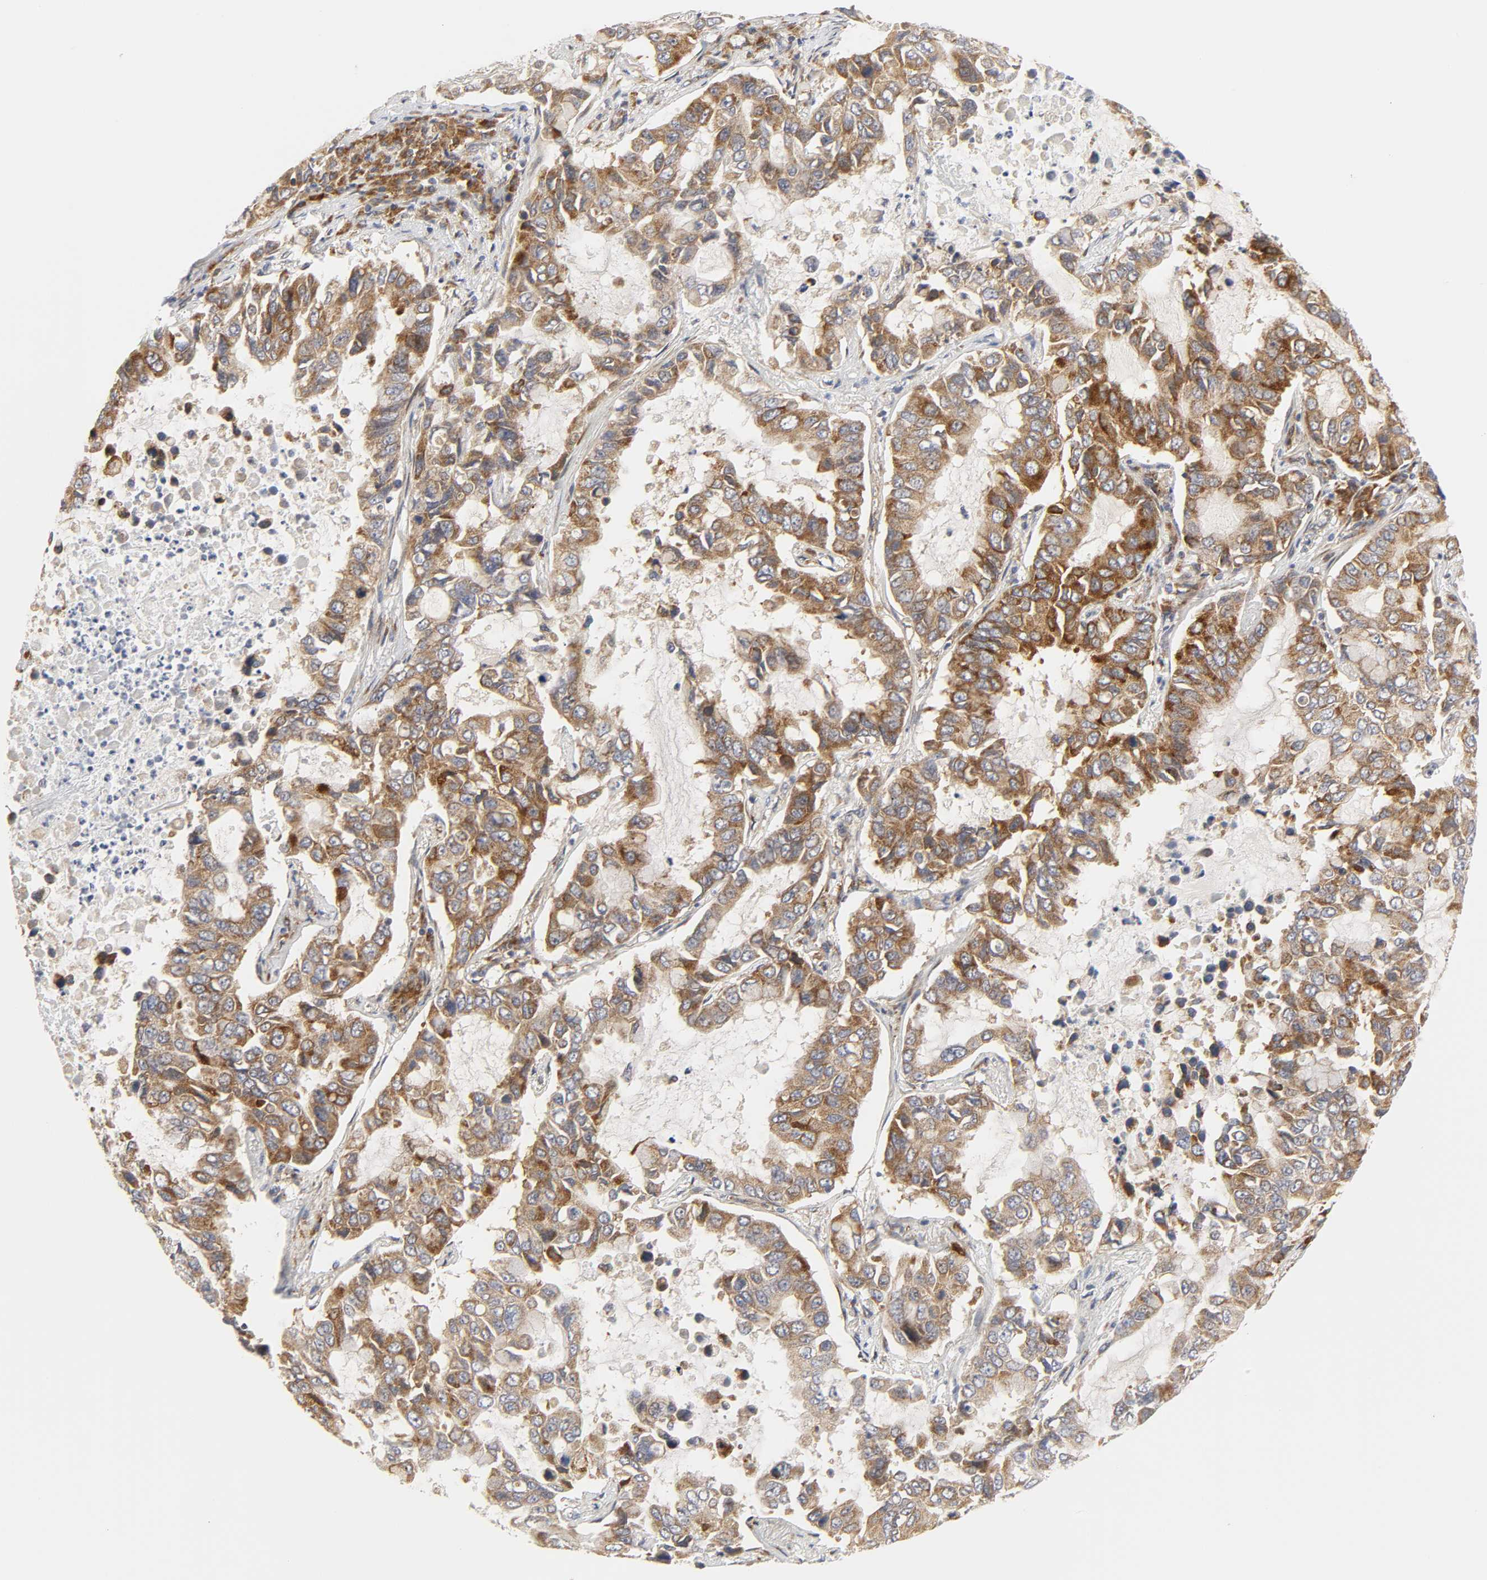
{"staining": {"intensity": "moderate", "quantity": ">75%", "location": "cytoplasmic/membranous"}, "tissue": "lung cancer", "cell_type": "Tumor cells", "image_type": "cancer", "snomed": [{"axis": "morphology", "description": "Adenocarcinoma, NOS"}, {"axis": "topography", "description": "Lung"}], "caption": "Lung cancer was stained to show a protein in brown. There is medium levels of moderate cytoplasmic/membranous expression in approximately >75% of tumor cells.", "gene": "BAX", "patient": {"sex": "male", "age": 64}}